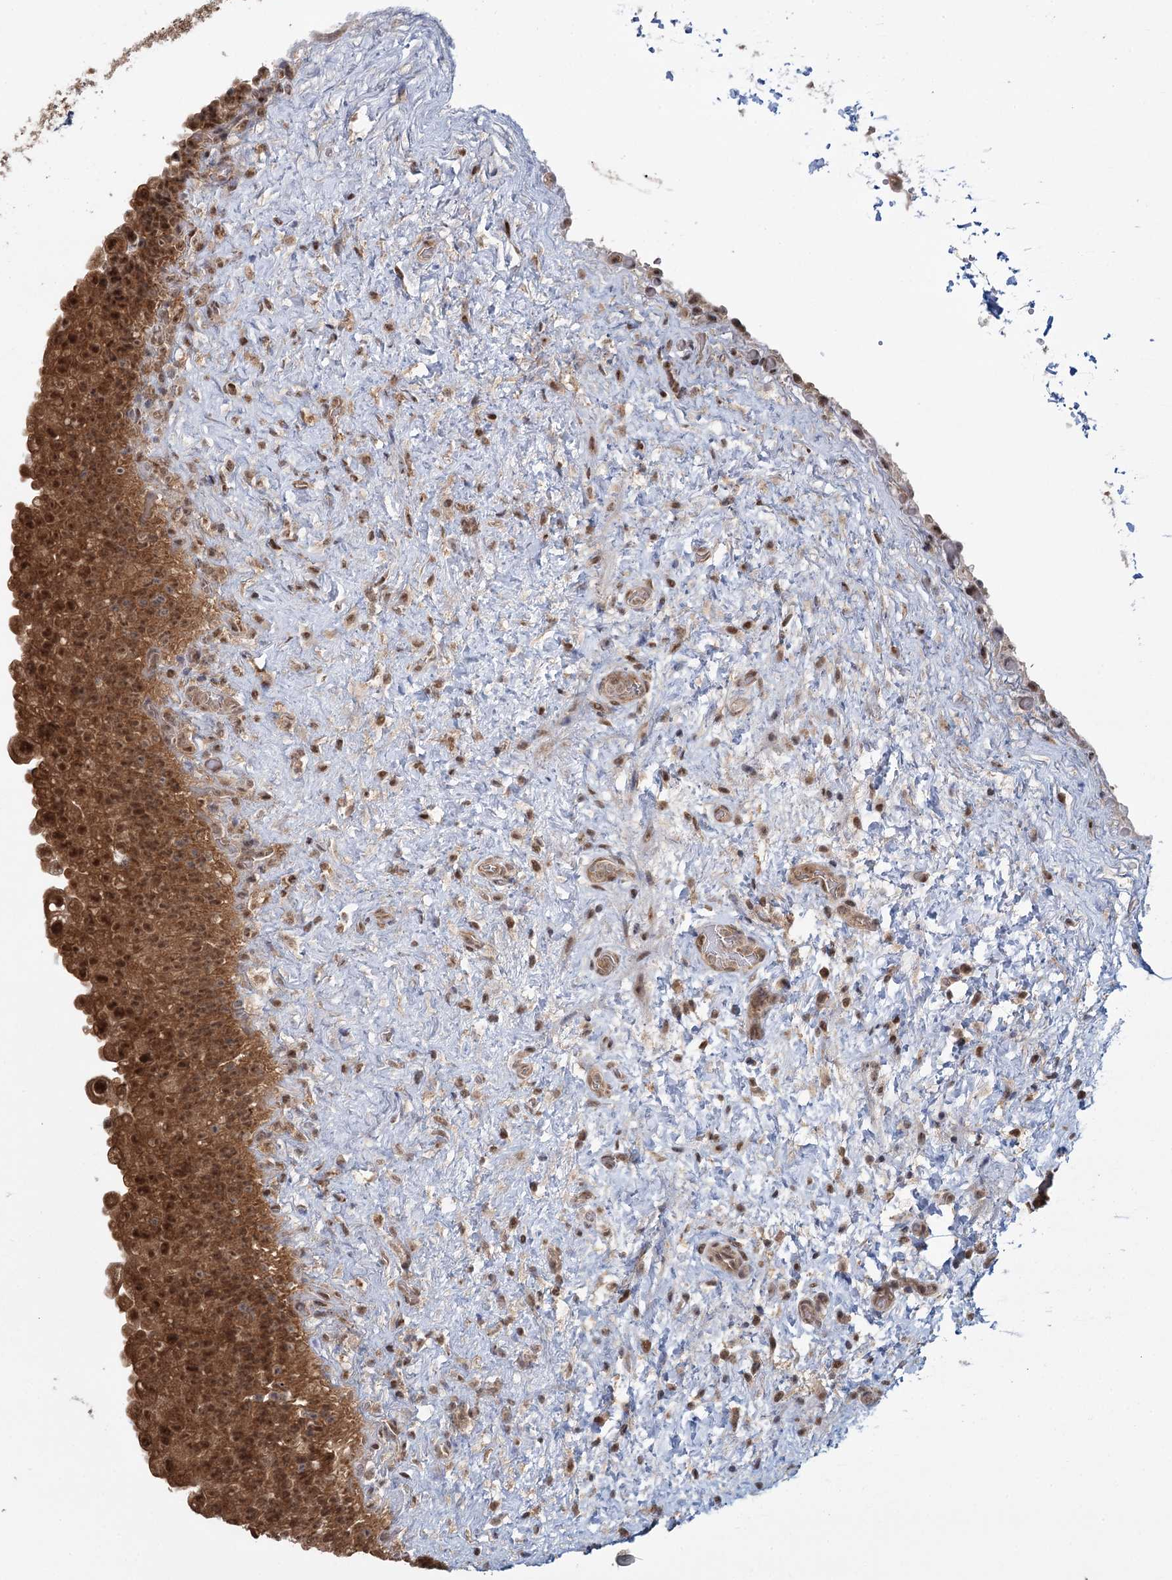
{"staining": {"intensity": "strong", "quantity": ">75%", "location": "cytoplasmic/membranous,nuclear"}, "tissue": "urinary bladder", "cell_type": "Urothelial cells", "image_type": "normal", "snomed": [{"axis": "morphology", "description": "Normal tissue, NOS"}, {"axis": "topography", "description": "Urinary bladder"}], "caption": "Strong cytoplasmic/membranous,nuclear protein positivity is seen in approximately >75% of urothelial cells in urinary bladder.", "gene": "N6AMT1", "patient": {"sex": "female", "age": 27}}